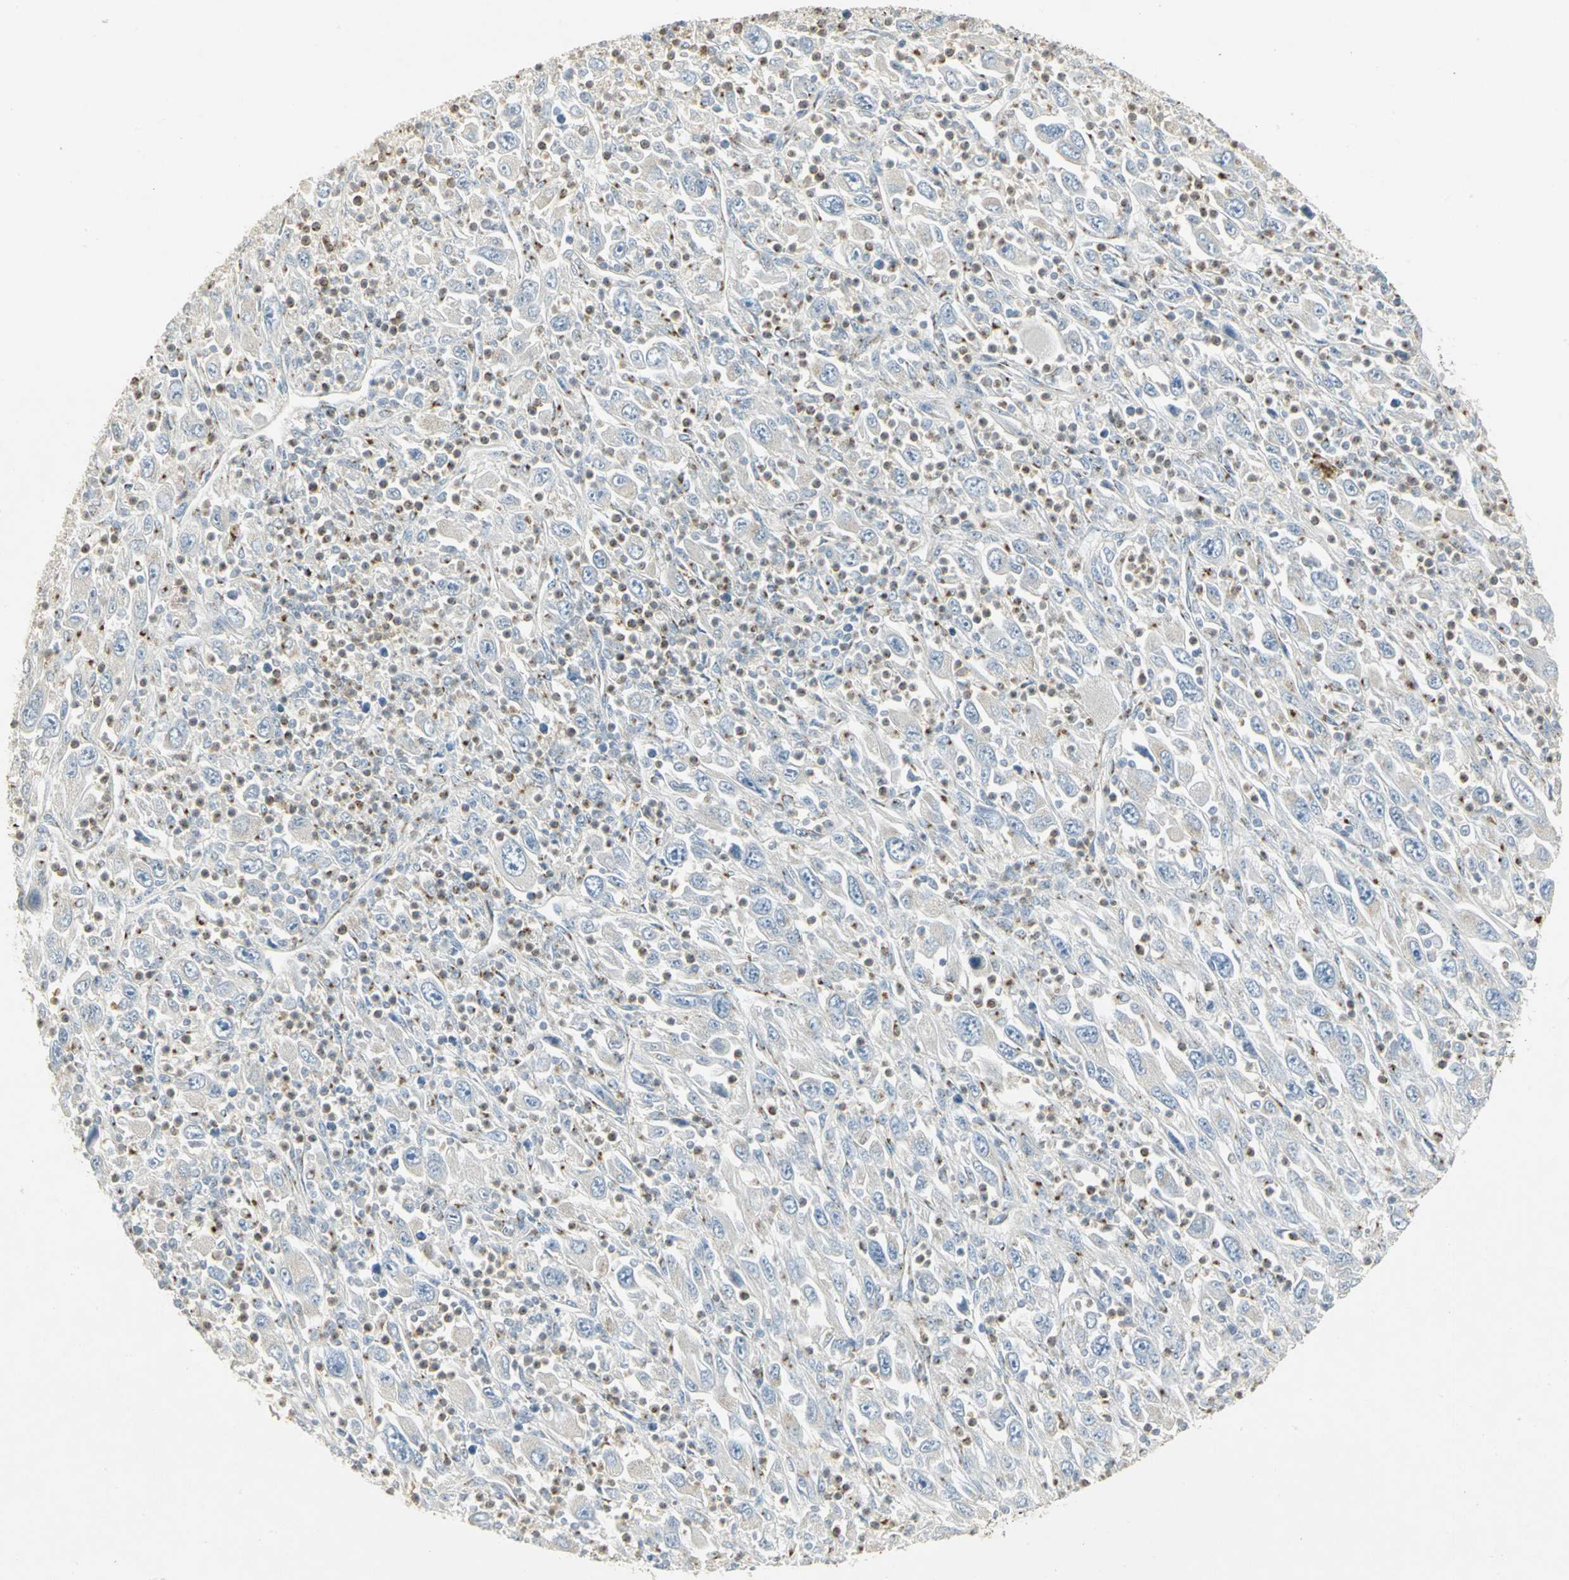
{"staining": {"intensity": "negative", "quantity": "none", "location": "none"}, "tissue": "melanoma", "cell_type": "Tumor cells", "image_type": "cancer", "snomed": [{"axis": "morphology", "description": "Malignant melanoma, Metastatic site"}, {"axis": "topography", "description": "Skin"}], "caption": "DAB (3,3'-diaminobenzidine) immunohistochemical staining of melanoma displays no significant positivity in tumor cells. Nuclei are stained in blue.", "gene": "TM9SF2", "patient": {"sex": "female", "age": 56}}